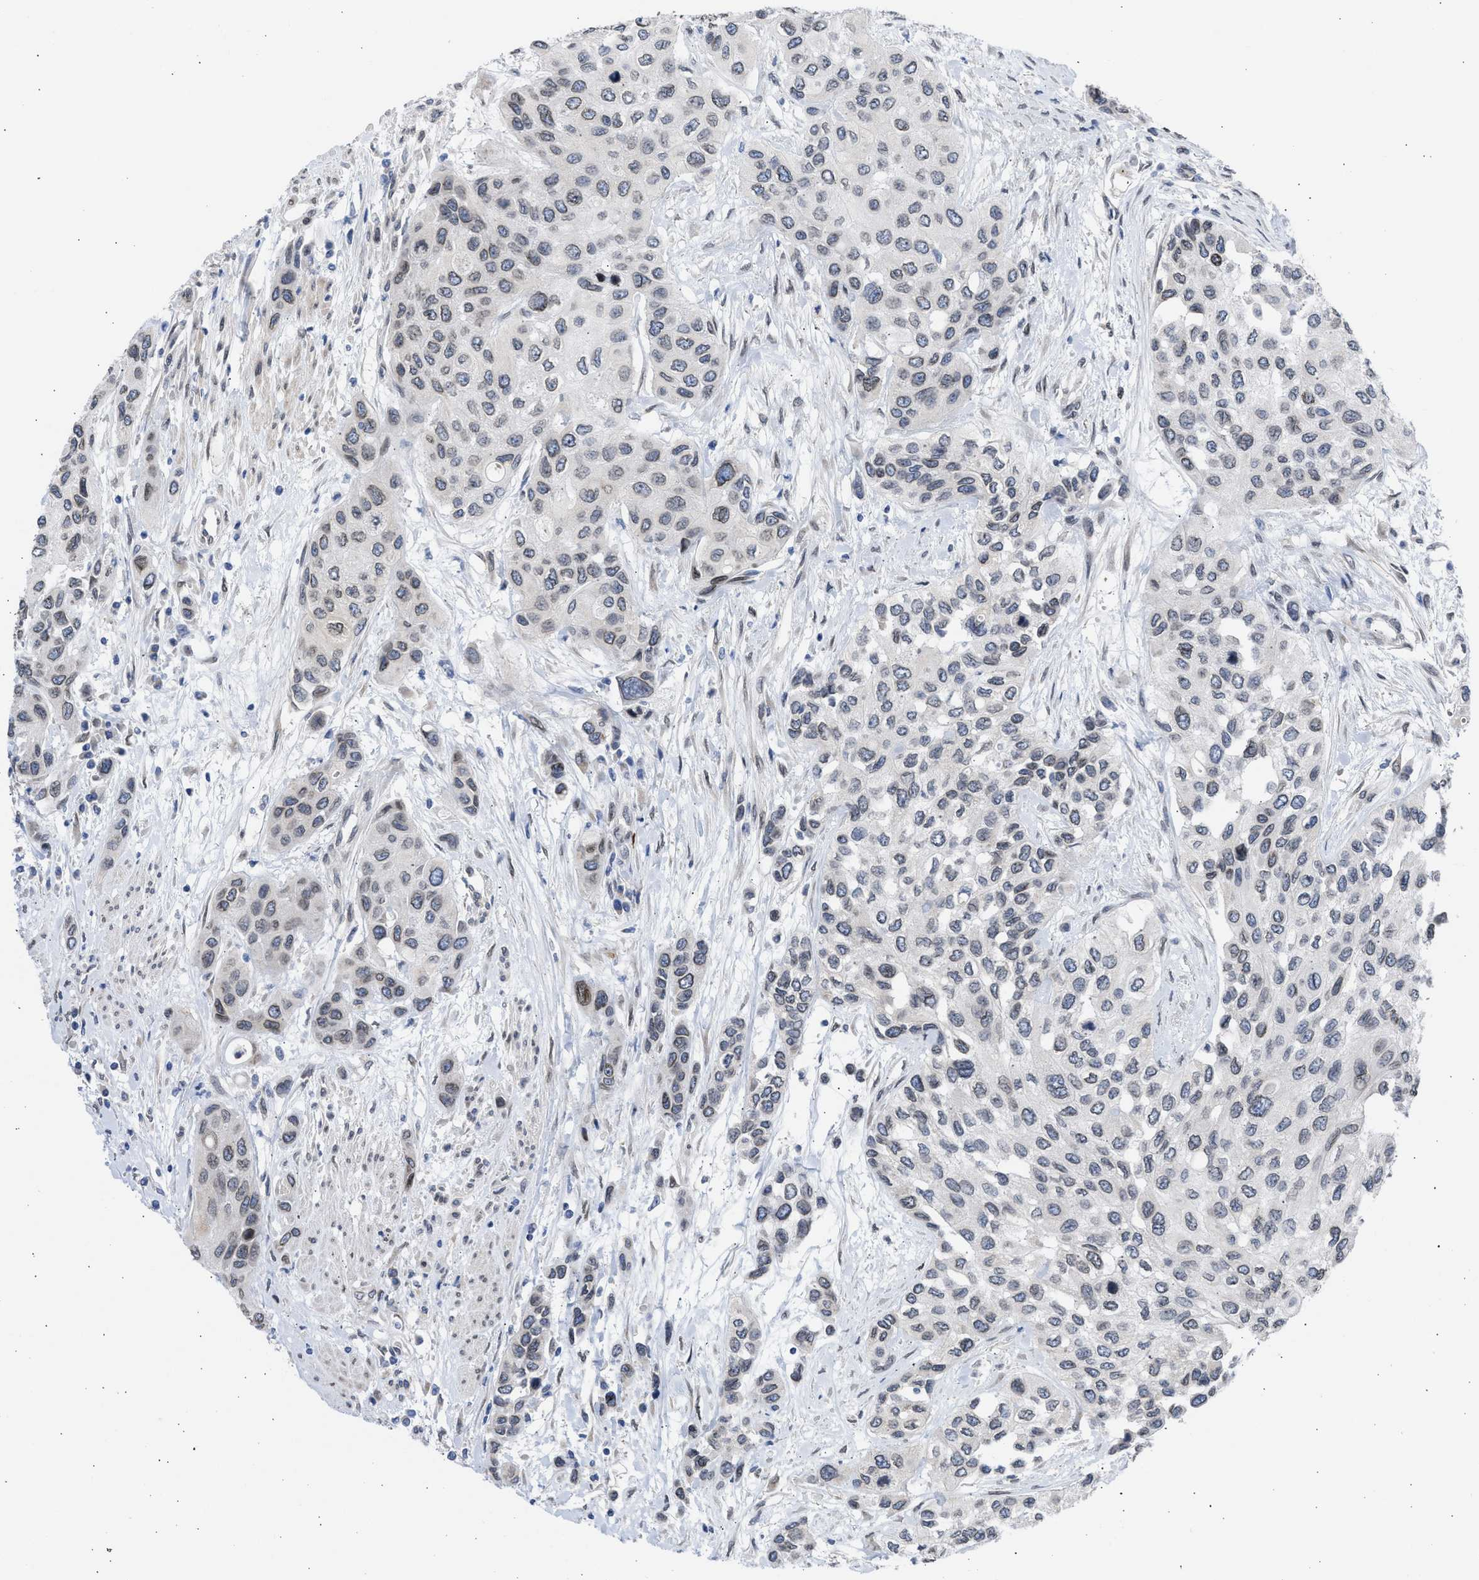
{"staining": {"intensity": "weak", "quantity": "25%-75%", "location": "cytoplasmic/membranous,nuclear"}, "tissue": "urothelial cancer", "cell_type": "Tumor cells", "image_type": "cancer", "snomed": [{"axis": "morphology", "description": "Urothelial carcinoma, High grade"}, {"axis": "topography", "description": "Urinary bladder"}], "caption": "Immunohistochemical staining of urothelial cancer displays low levels of weak cytoplasmic/membranous and nuclear staining in about 25%-75% of tumor cells. The protein of interest is stained brown, and the nuclei are stained in blue (DAB IHC with brightfield microscopy, high magnification).", "gene": "NUP35", "patient": {"sex": "female", "age": 56}}